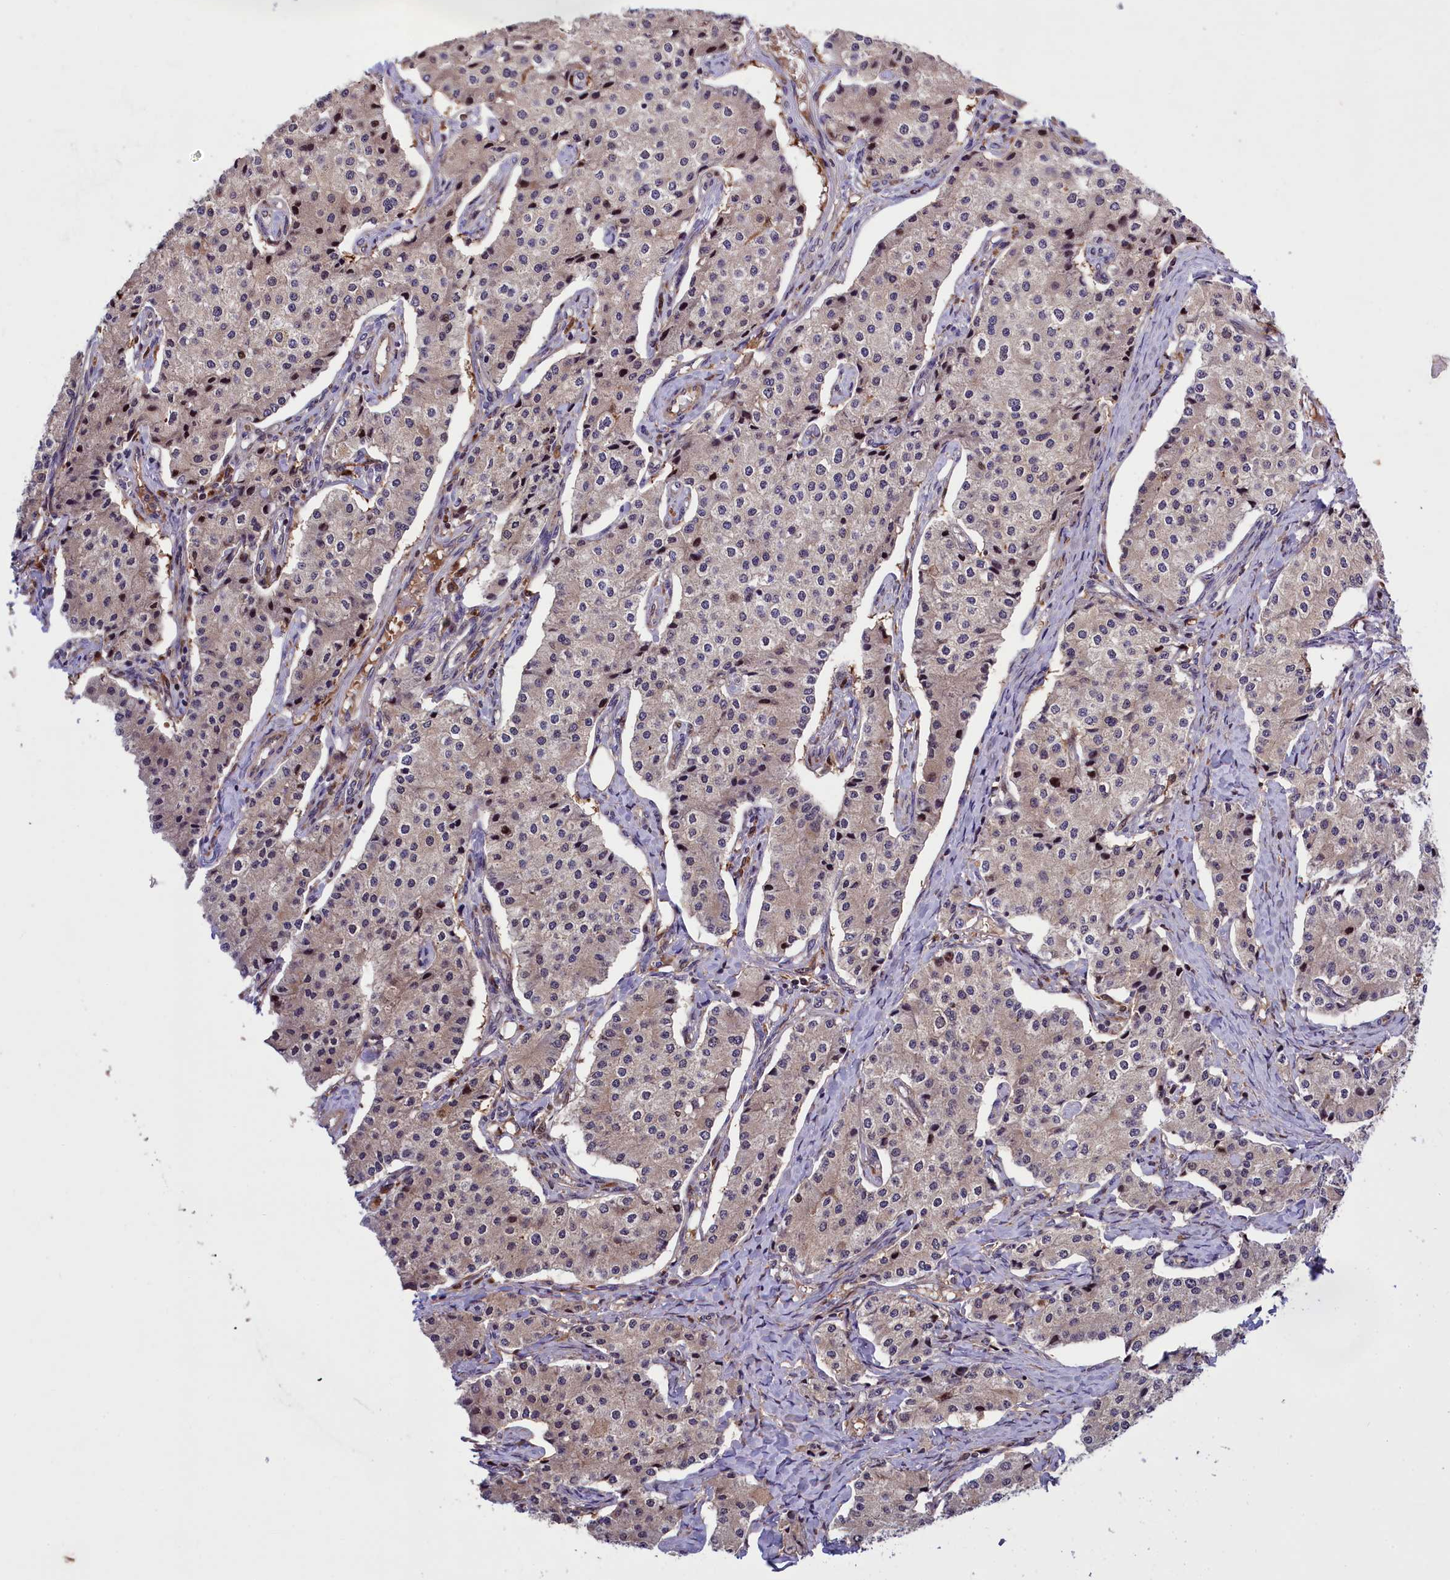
{"staining": {"intensity": "weak", "quantity": "<25%", "location": "cytoplasmic/membranous"}, "tissue": "carcinoid", "cell_type": "Tumor cells", "image_type": "cancer", "snomed": [{"axis": "morphology", "description": "Carcinoid, malignant, NOS"}, {"axis": "topography", "description": "Colon"}], "caption": "There is no significant positivity in tumor cells of malignant carcinoid.", "gene": "NAIP", "patient": {"sex": "female", "age": 52}}